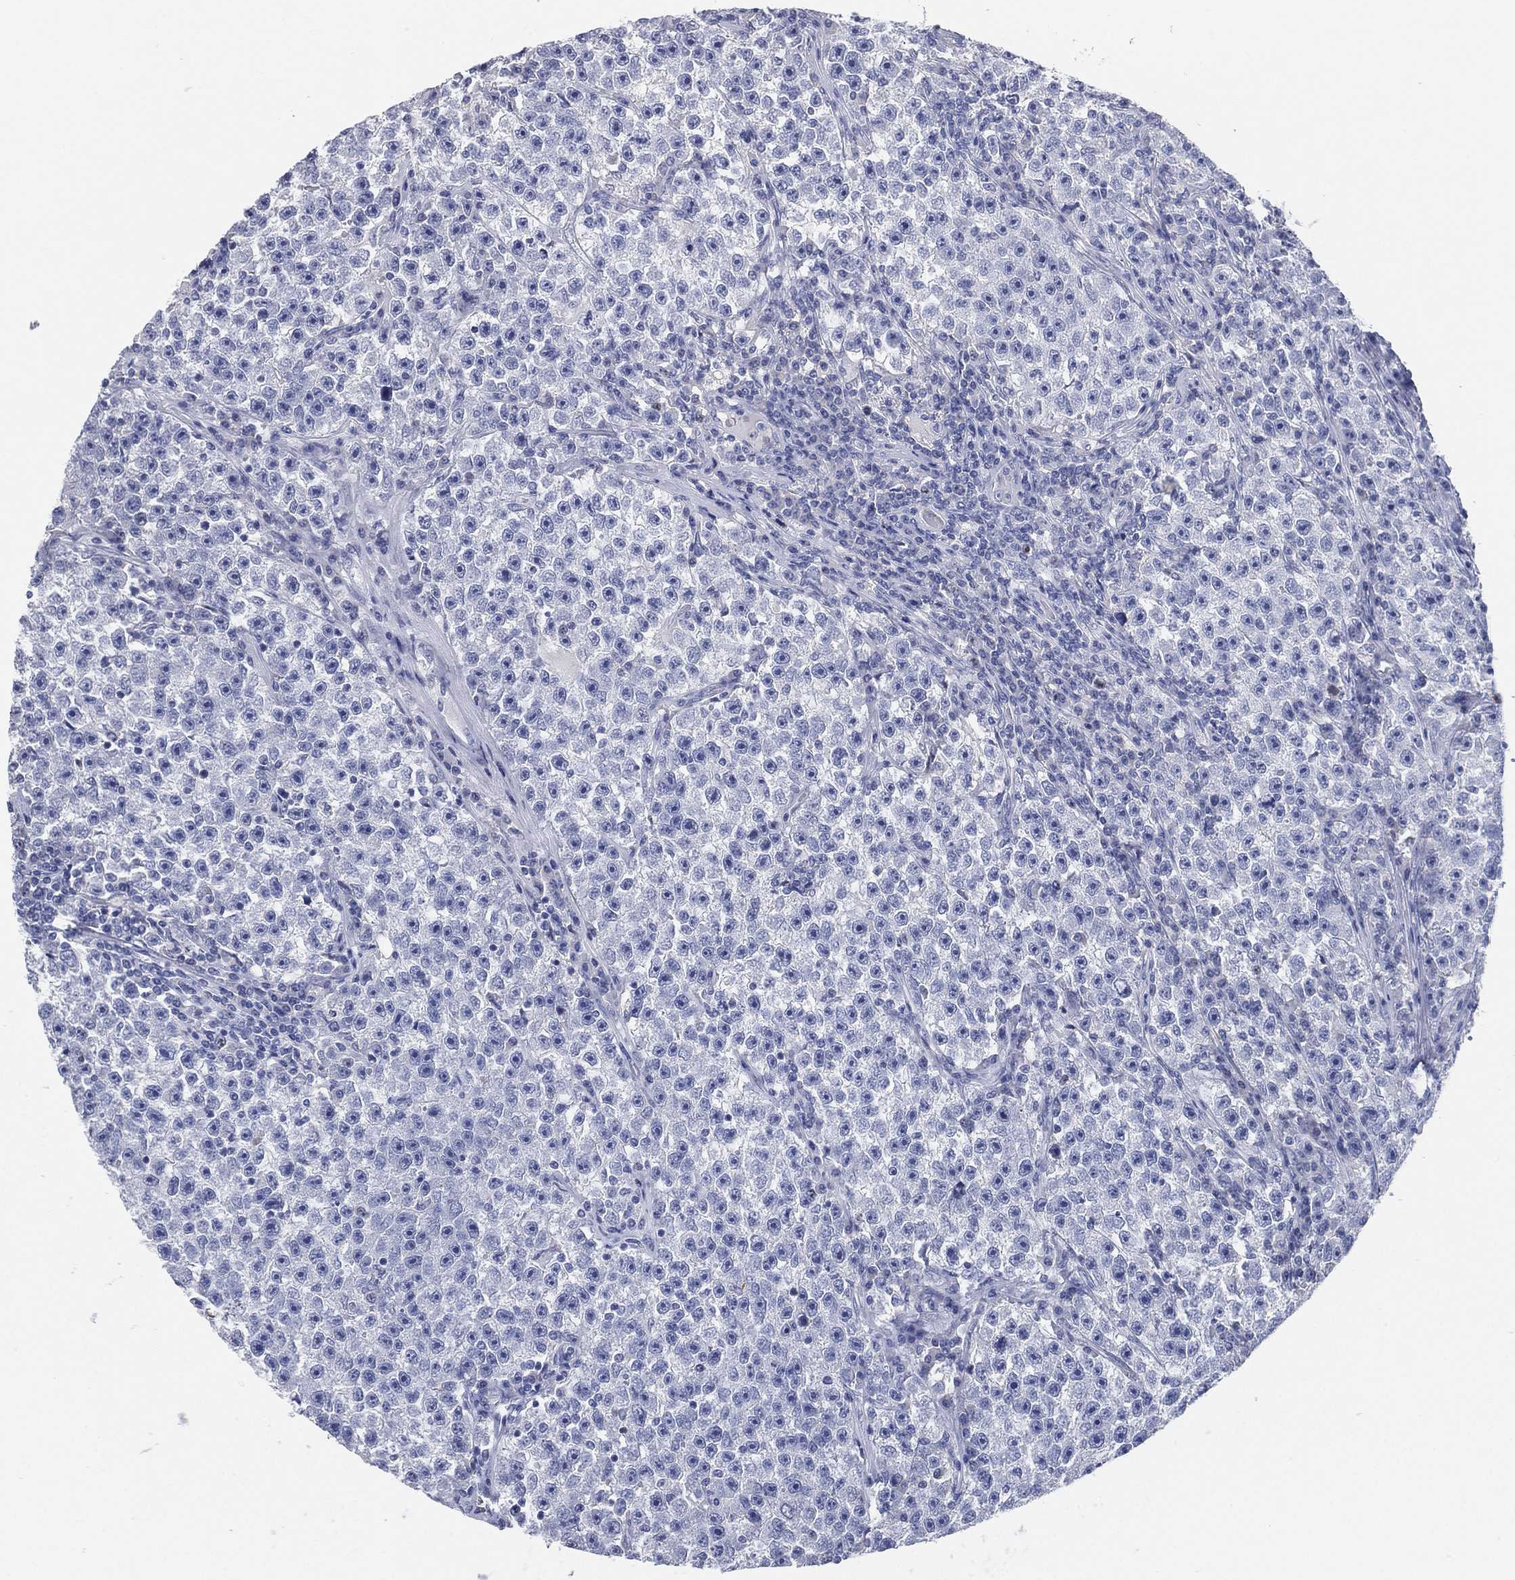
{"staining": {"intensity": "negative", "quantity": "none", "location": "none"}, "tissue": "testis cancer", "cell_type": "Tumor cells", "image_type": "cancer", "snomed": [{"axis": "morphology", "description": "Seminoma, NOS"}, {"axis": "topography", "description": "Testis"}], "caption": "Immunohistochemical staining of human testis cancer exhibits no significant expression in tumor cells.", "gene": "FAM187B", "patient": {"sex": "male", "age": 22}}